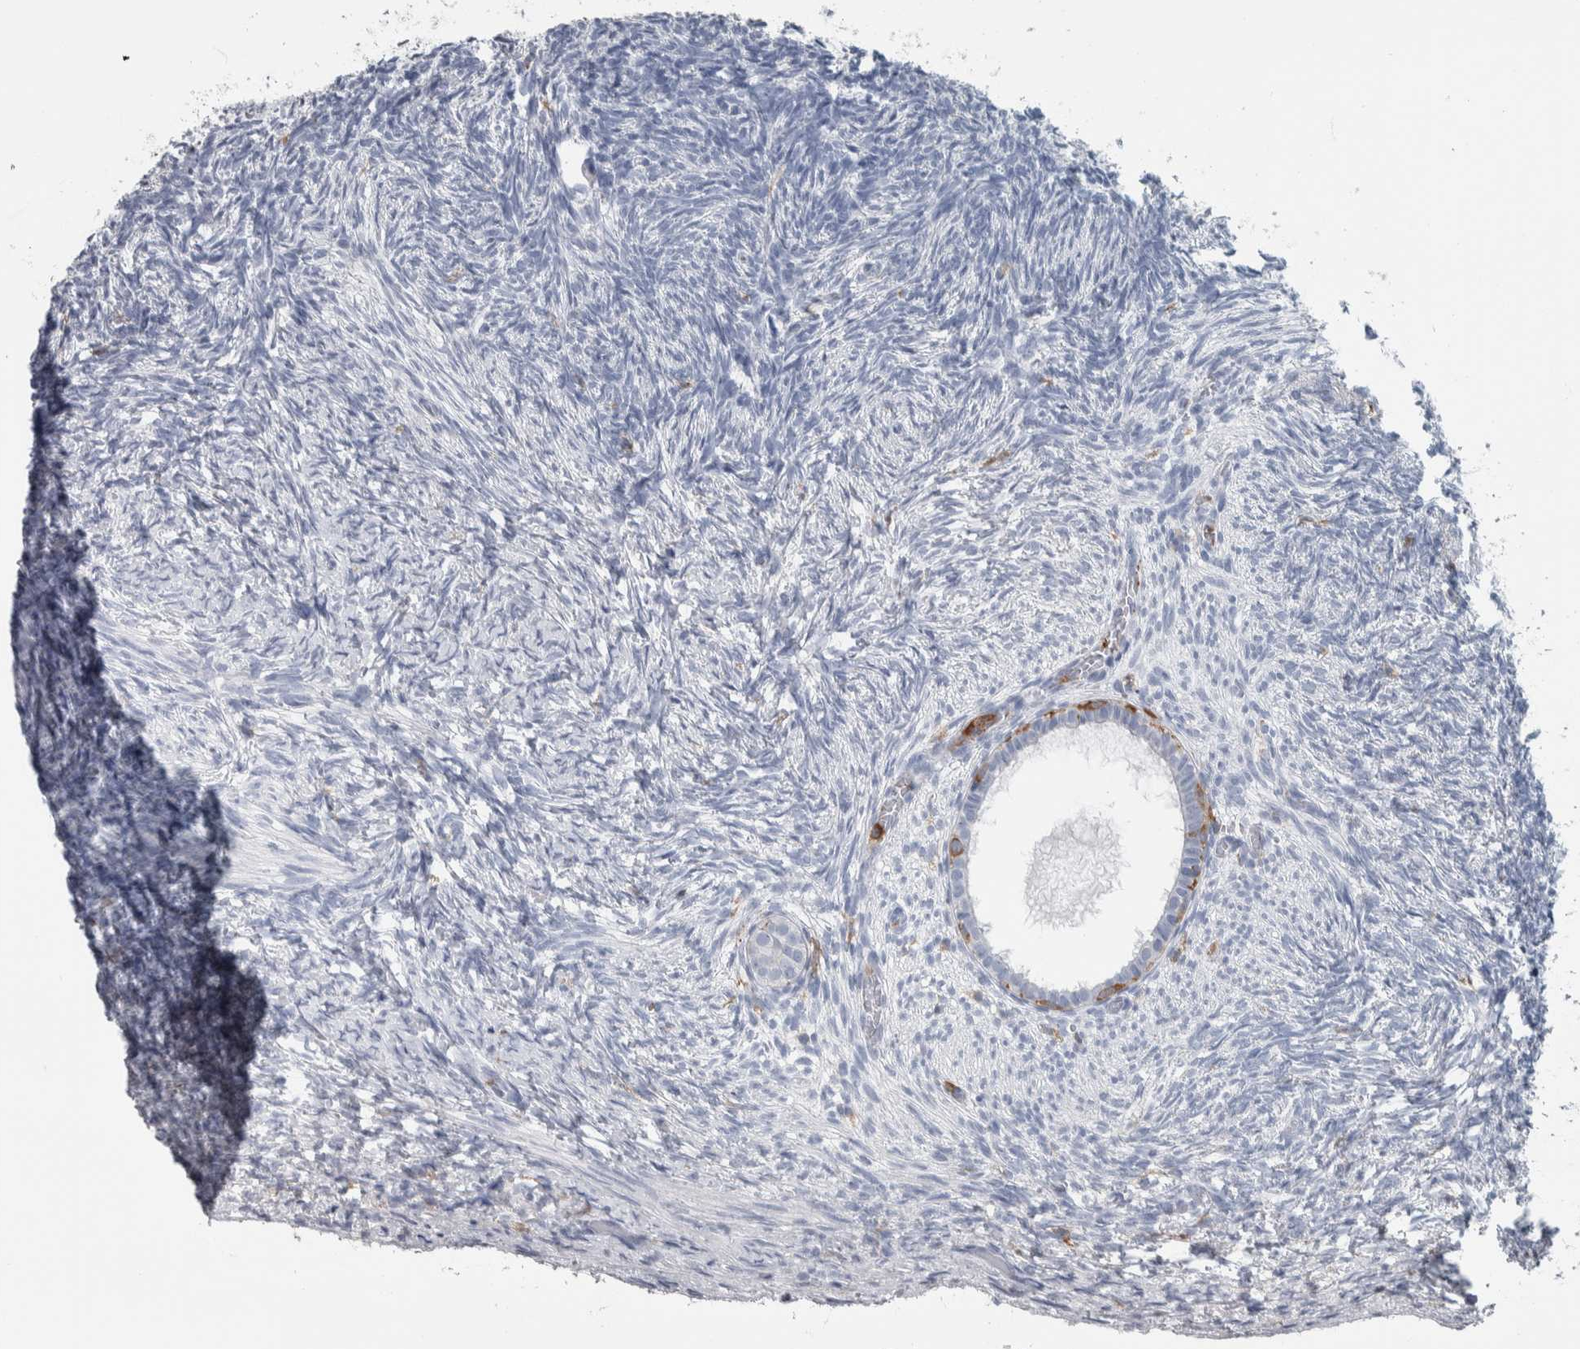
{"staining": {"intensity": "negative", "quantity": "none", "location": "none"}, "tissue": "ovary", "cell_type": "Ovarian stroma cells", "image_type": "normal", "snomed": [{"axis": "morphology", "description": "Normal tissue, NOS"}, {"axis": "topography", "description": "Ovary"}], "caption": "Human ovary stained for a protein using immunohistochemistry (IHC) displays no positivity in ovarian stroma cells.", "gene": "SKAP2", "patient": {"sex": "female", "age": 34}}